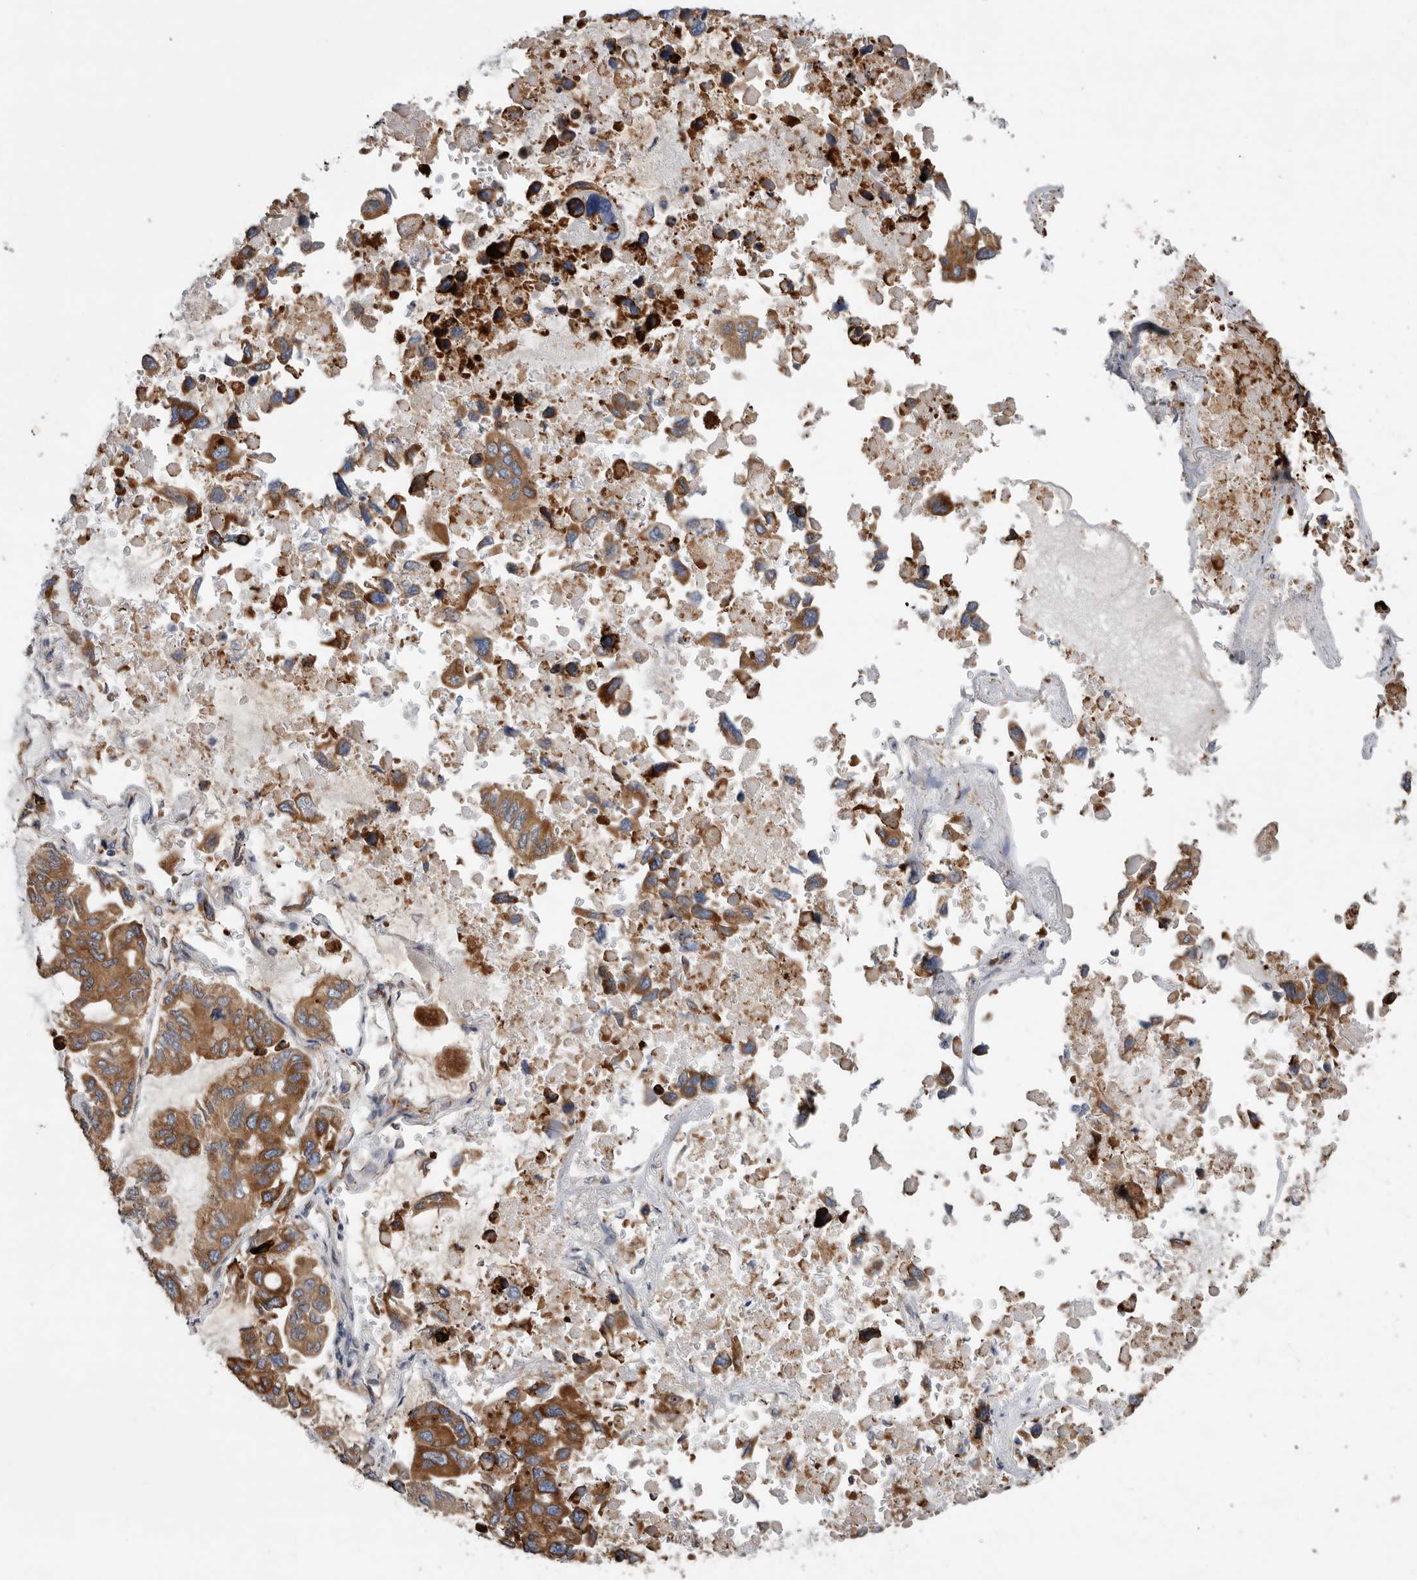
{"staining": {"intensity": "moderate", "quantity": ">75%", "location": "cytoplasmic/membranous"}, "tissue": "lung cancer", "cell_type": "Tumor cells", "image_type": "cancer", "snomed": [{"axis": "morphology", "description": "Adenocarcinoma, NOS"}, {"axis": "topography", "description": "Lung"}], "caption": "Immunohistochemical staining of human adenocarcinoma (lung) demonstrates medium levels of moderate cytoplasmic/membranous protein staining in approximately >75% of tumor cells.", "gene": "GANAB", "patient": {"sex": "male", "age": 64}}